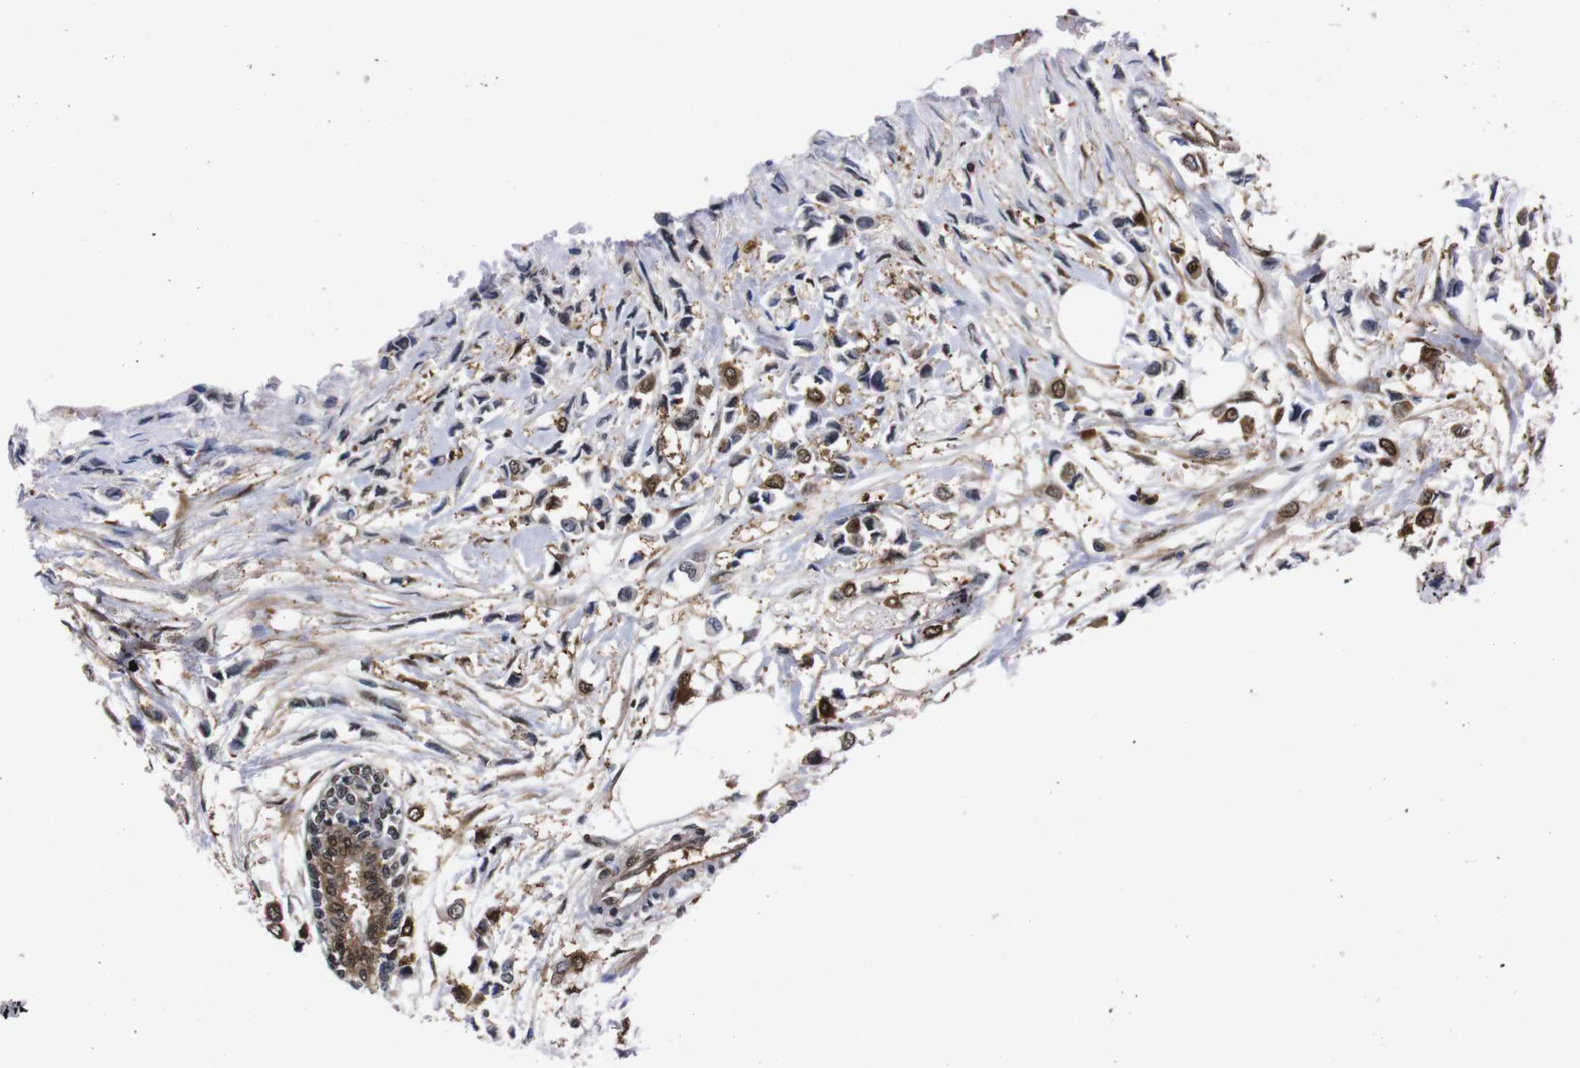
{"staining": {"intensity": "strong", "quantity": ">75%", "location": "cytoplasmic/membranous,nuclear"}, "tissue": "breast cancer", "cell_type": "Tumor cells", "image_type": "cancer", "snomed": [{"axis": "morphology", "description": "Lobular carcinoma"}, {"axis": "topography", "description": "Breast"}], "caption": "Lobular carcinoma (breast) stained for a protein (brown) exhibits strong cytoplasmic/membranous and nuclear positive expression in about >75% of tumor cells.", "gene": "UBQLN2", "patient": {"sex": "female", "age": 51}}